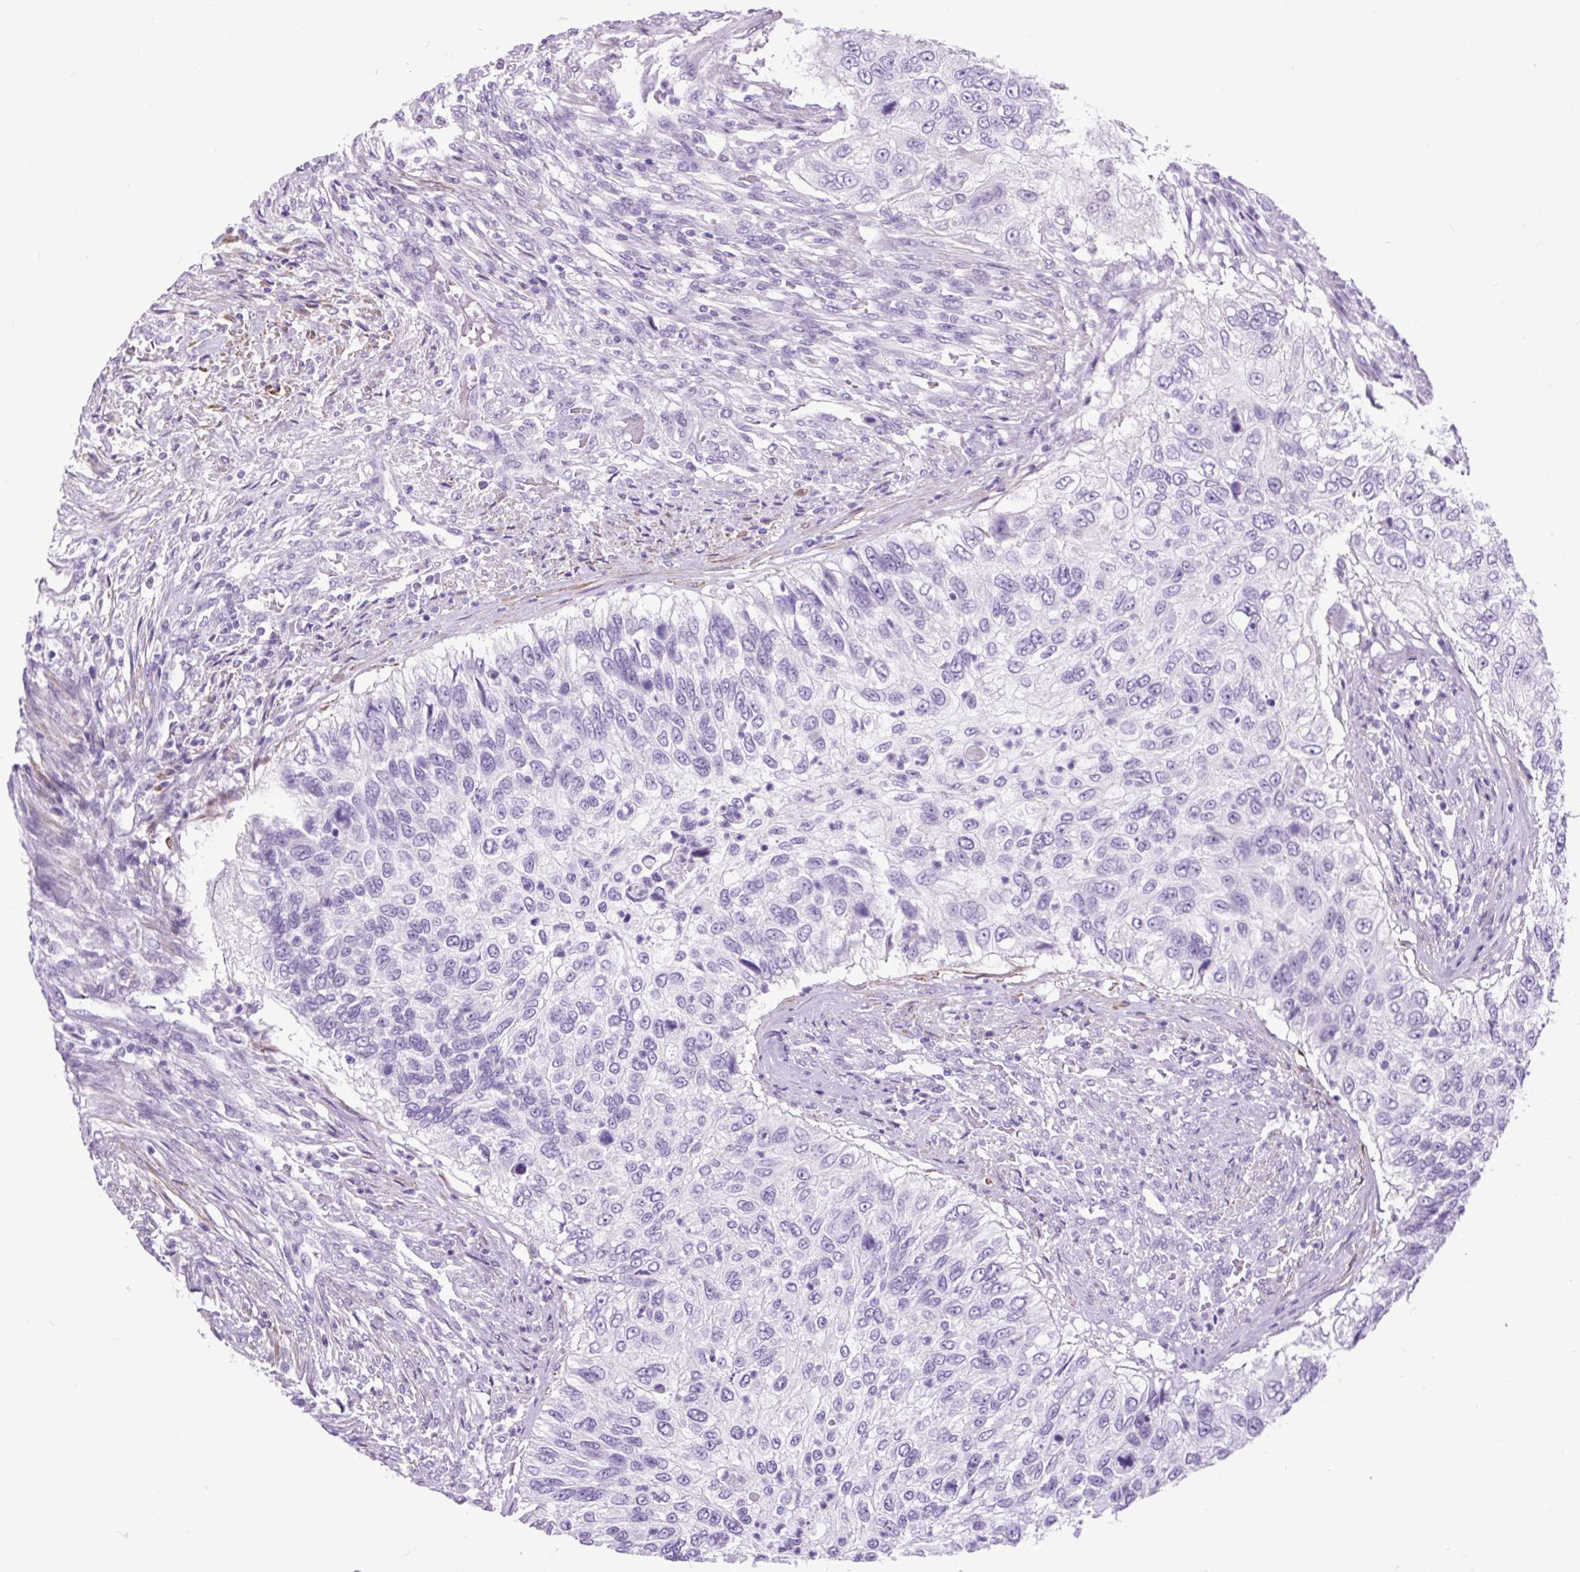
{"staining": {"intensity": "negative", "quantity": "none", "location": "none"}, "tissue": "urothelial cancer", "cell_type": "Tumor cells", "image_type": "cancer", "snomed": [{"axis": "morphology", "description": "Urothelial carcinoma, High grade"}, {"axis": "topography", "description": "Urinary bladder"}], "caption": "This is an immunohistochemistry histopathology image of urothelial carcinoma (high-grade). There is no staining in tumor cells.", "gene": "DPP6", "patient": {"sex": "female", "age": 60}}